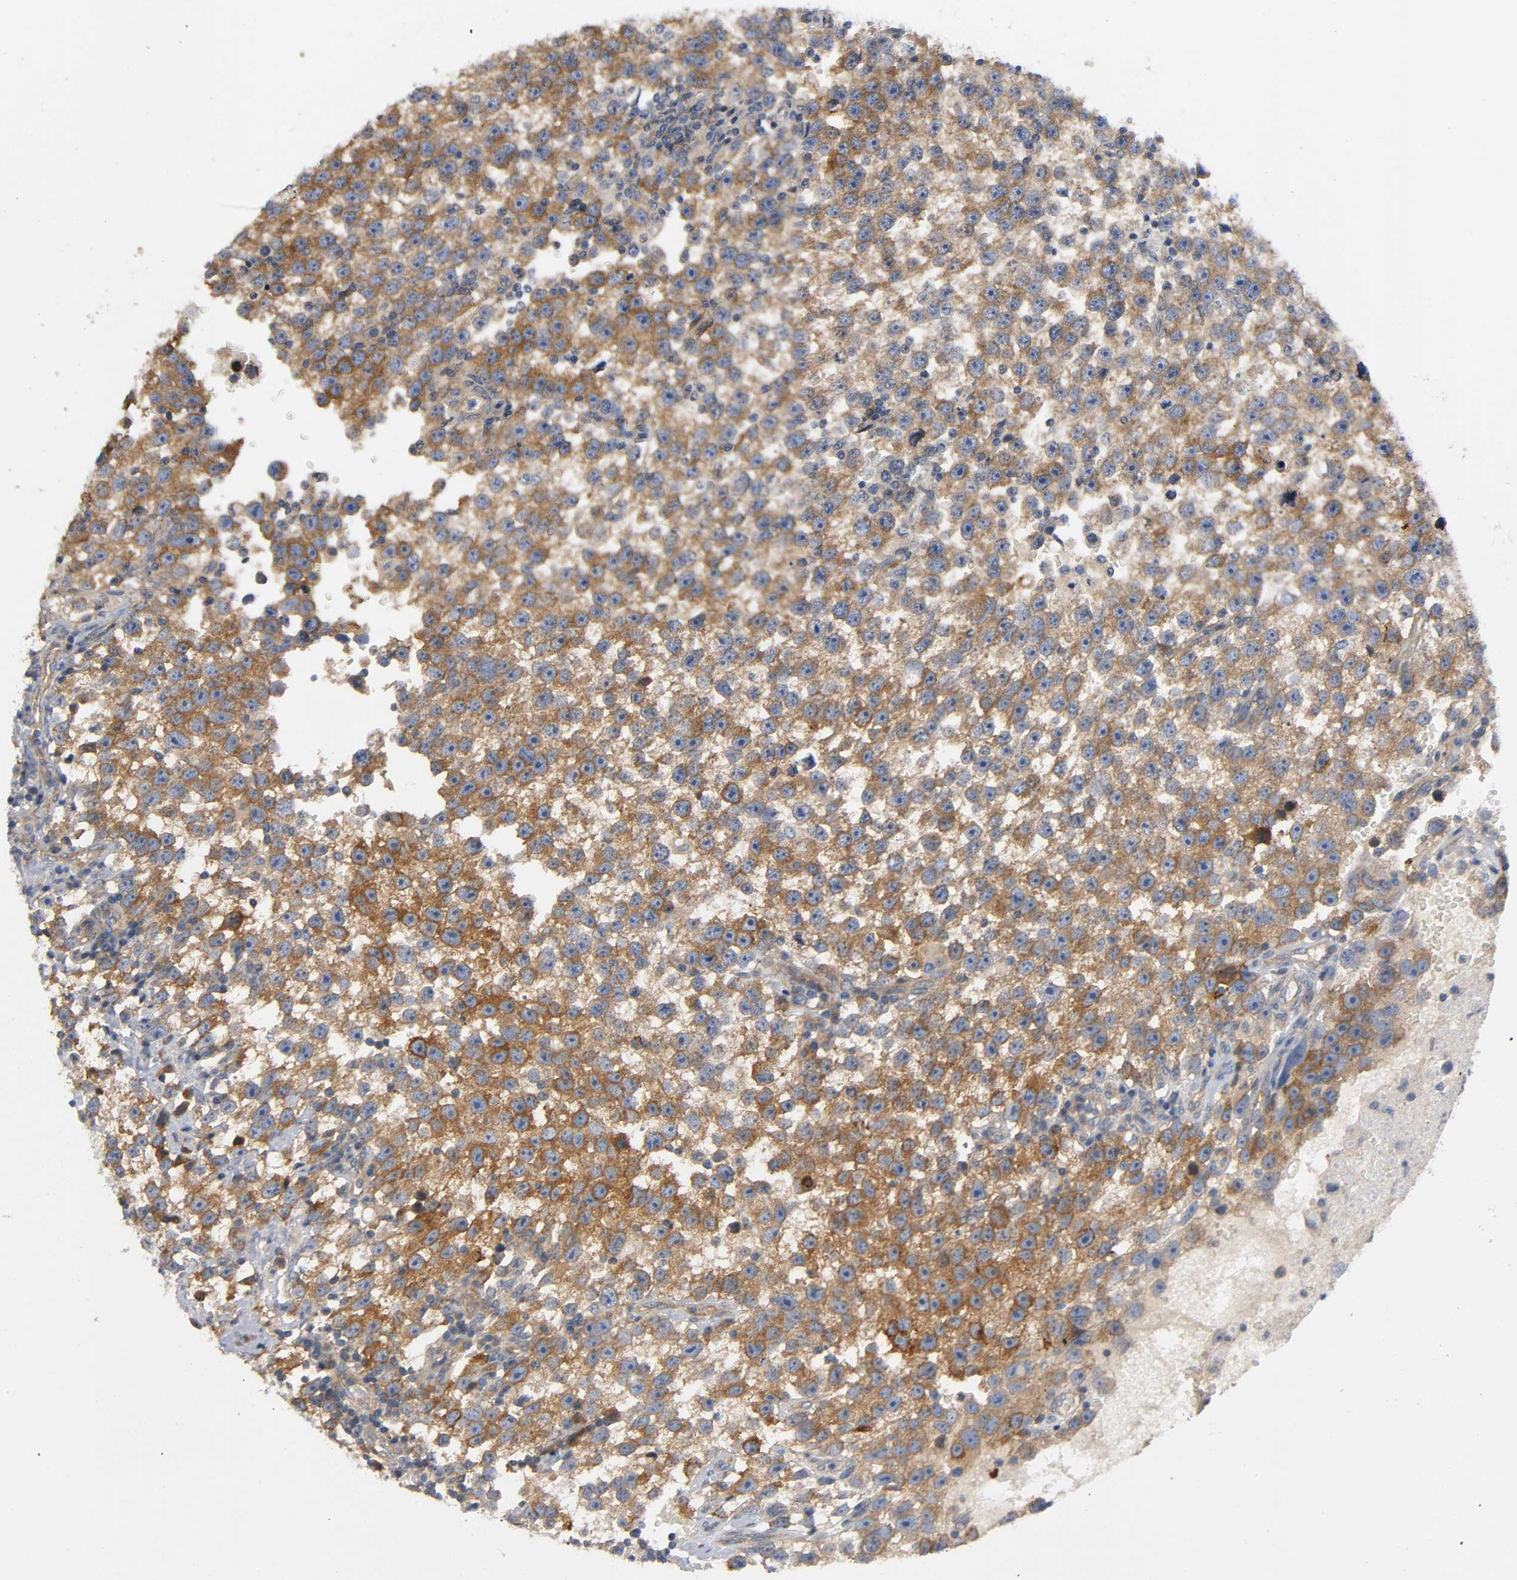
{"staining": {"intensity": "moderate", "quantity": ">75%", "location": "cytoplasmic/membranous"}, "tissue": "testis cancer", "cell_type": "Tumor cells", "image_type": "cancer", "snomed": [{"axis": "morphology", "description": "Seminoma, NOS"}, {"axis": "topography", "description": "Testis"}], "caption": "High-magnification brightfield microscopy of testis seminoma stained with DAB (brown) and counterstained with hematoxylin (blue). tumor cells exhibit moderate cytoplasmic/membranous expression is appreciated in approximately>75% of cells. Nuclei are stained in blue.", "gene": "HDAC6", "patient": {"sex": "male", "age": 33}}